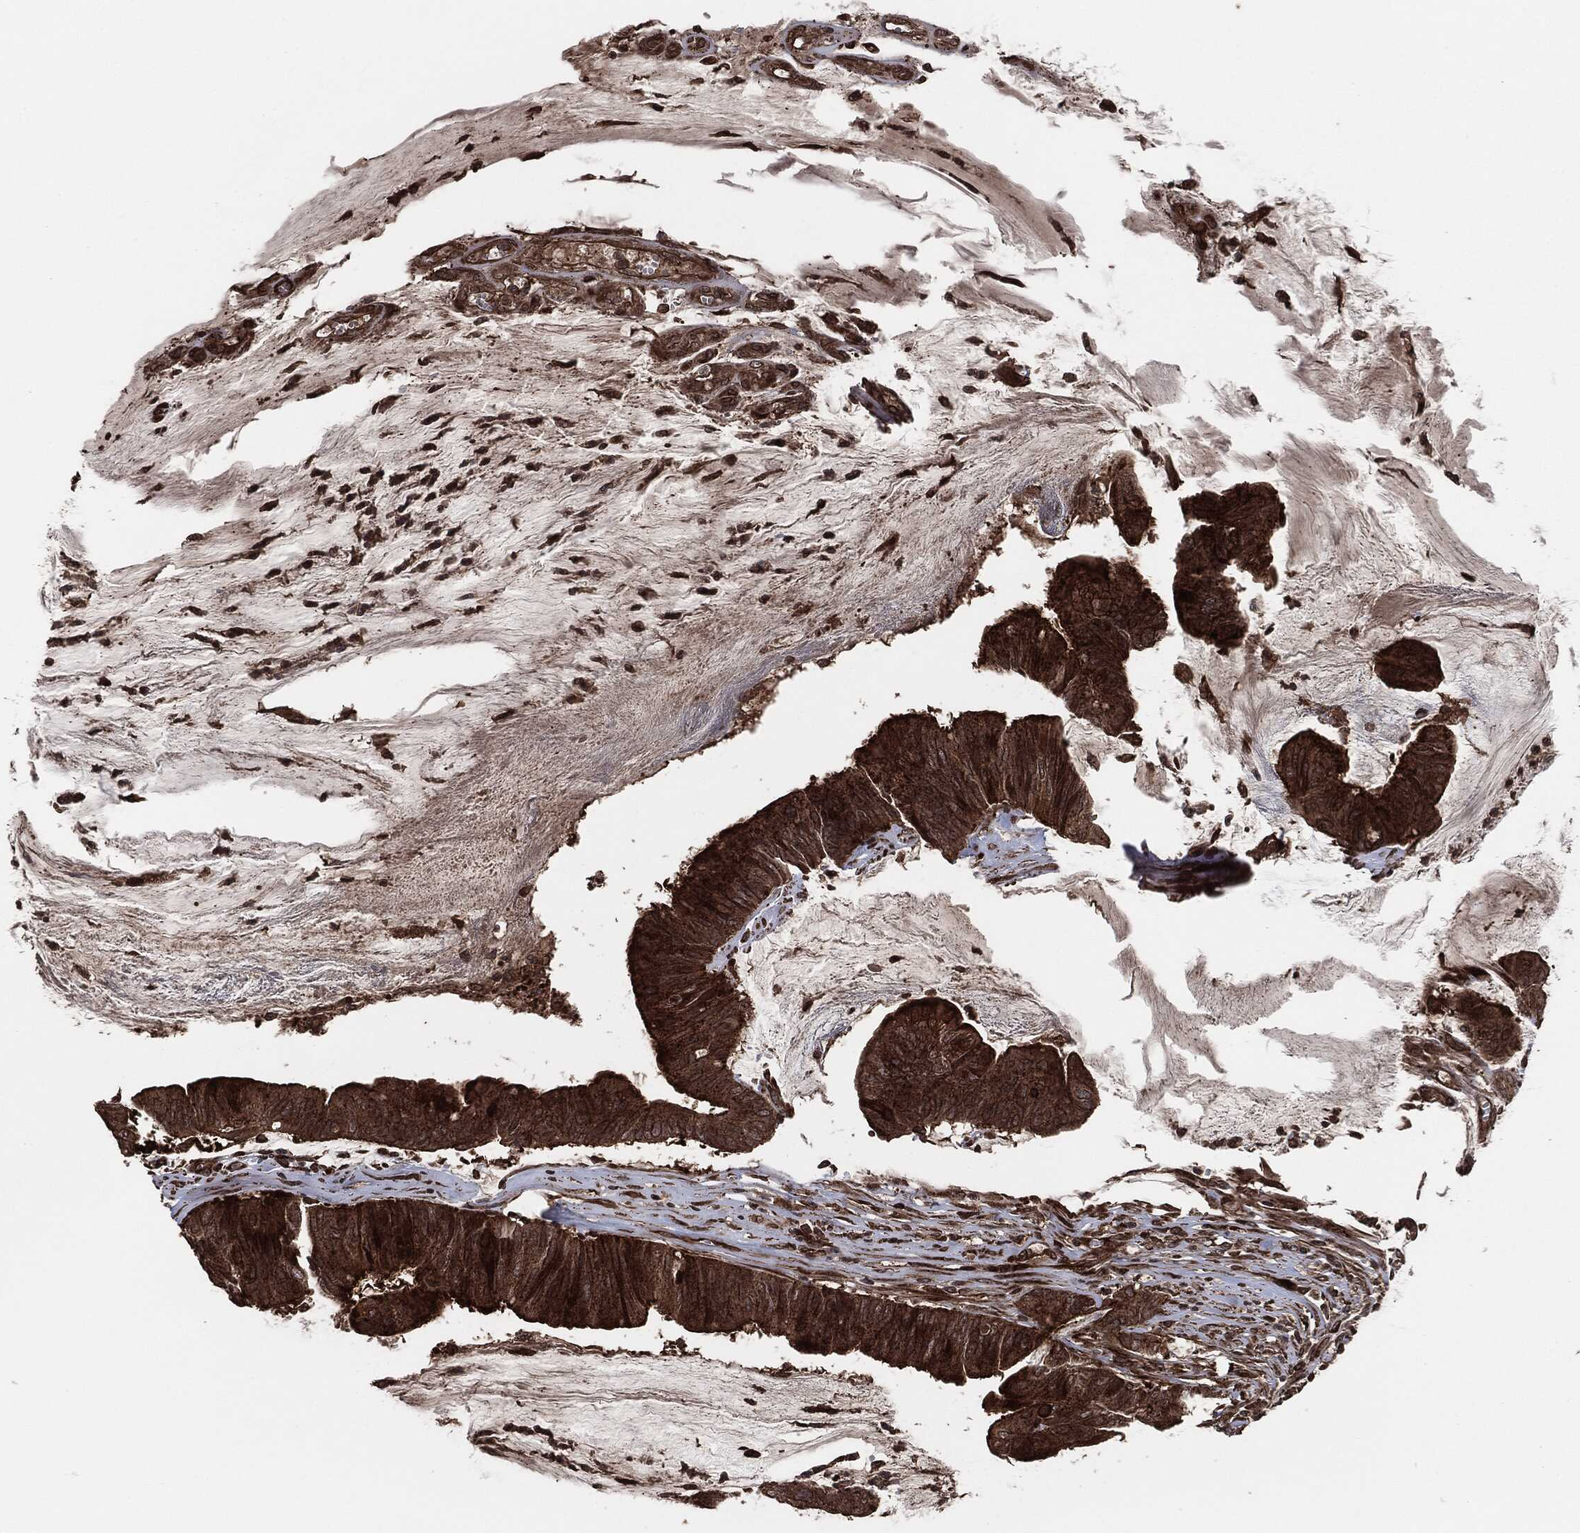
{"staining": {"intensity": "strong", "quantity": ">75%", "location": "cytoplasmic/membranous"}, "tissue": "colorectal cancer", "cell_type": "Tumor cells", "image_type": "cancer", "snomed": [{"axis": "morphology", "description": "Adenocarcinoma, NOS"}, {"axis": "topography", "description": "Colon"}], "caption": "Colorectal cancer tissue shows strong cytoplasmic/membranous positivity in approximately >75% of tumor cells, visualized by immunohistochemistry.", "gene": "IFIT1", "patient": {"sex": "female", "age": 69}}